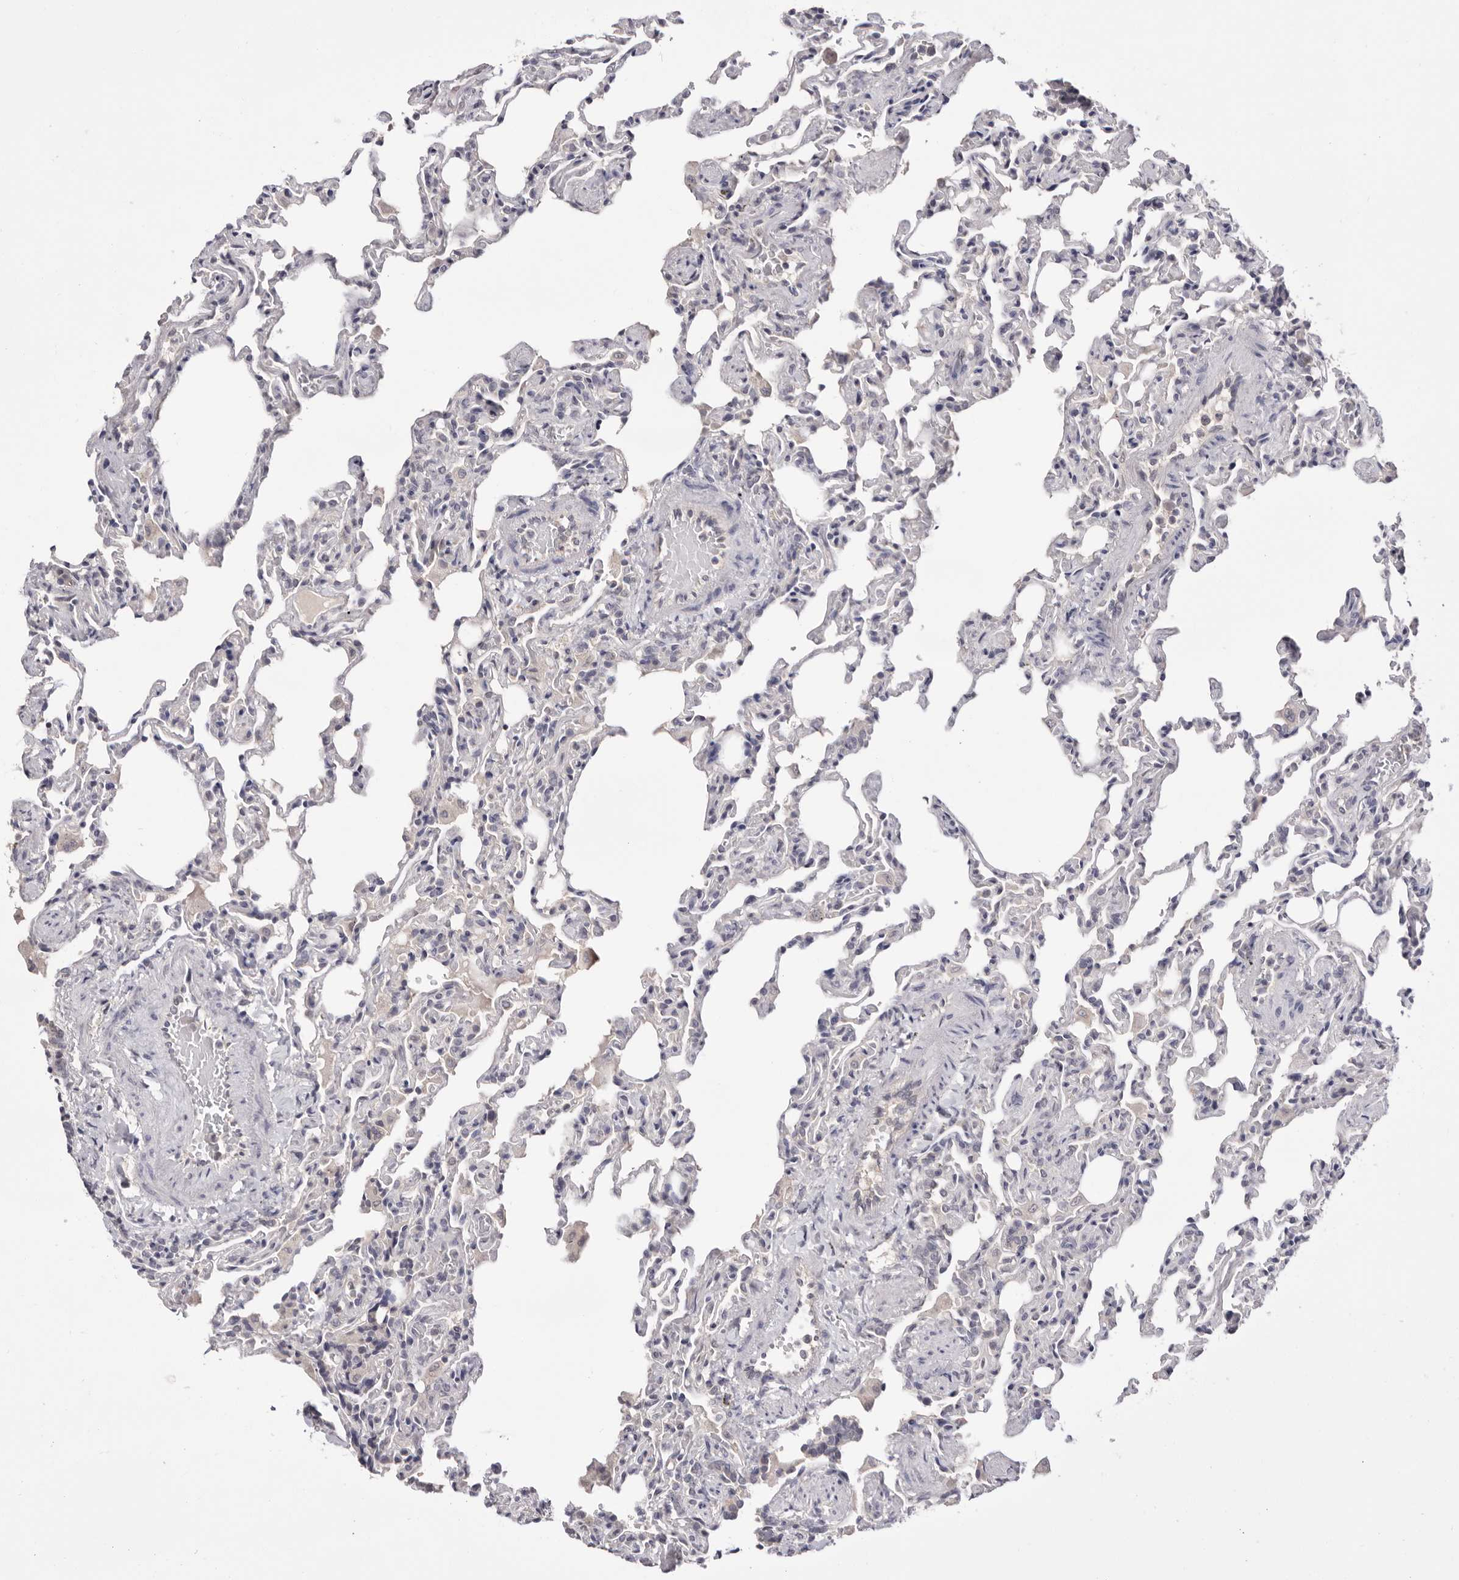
{"staining": {"intensity": "negative", "quantity": "none", "location": "none"}, "tissue": "lung", "cell_type": "Alveolar cells", "image_type": "normal", "snomed": [{"axis": "morphology", "description": "Normal tissue, NOS"}, {"axis": "topography", "description": "Lung"}], "caption": "Immunohistochemistry histopathology image of normal lung: lung stained with DAB demonstrates no significant protein staining in alveolar cells.", "gene": "DOP1A", "patient": {"sex": "male", "age": 20}}